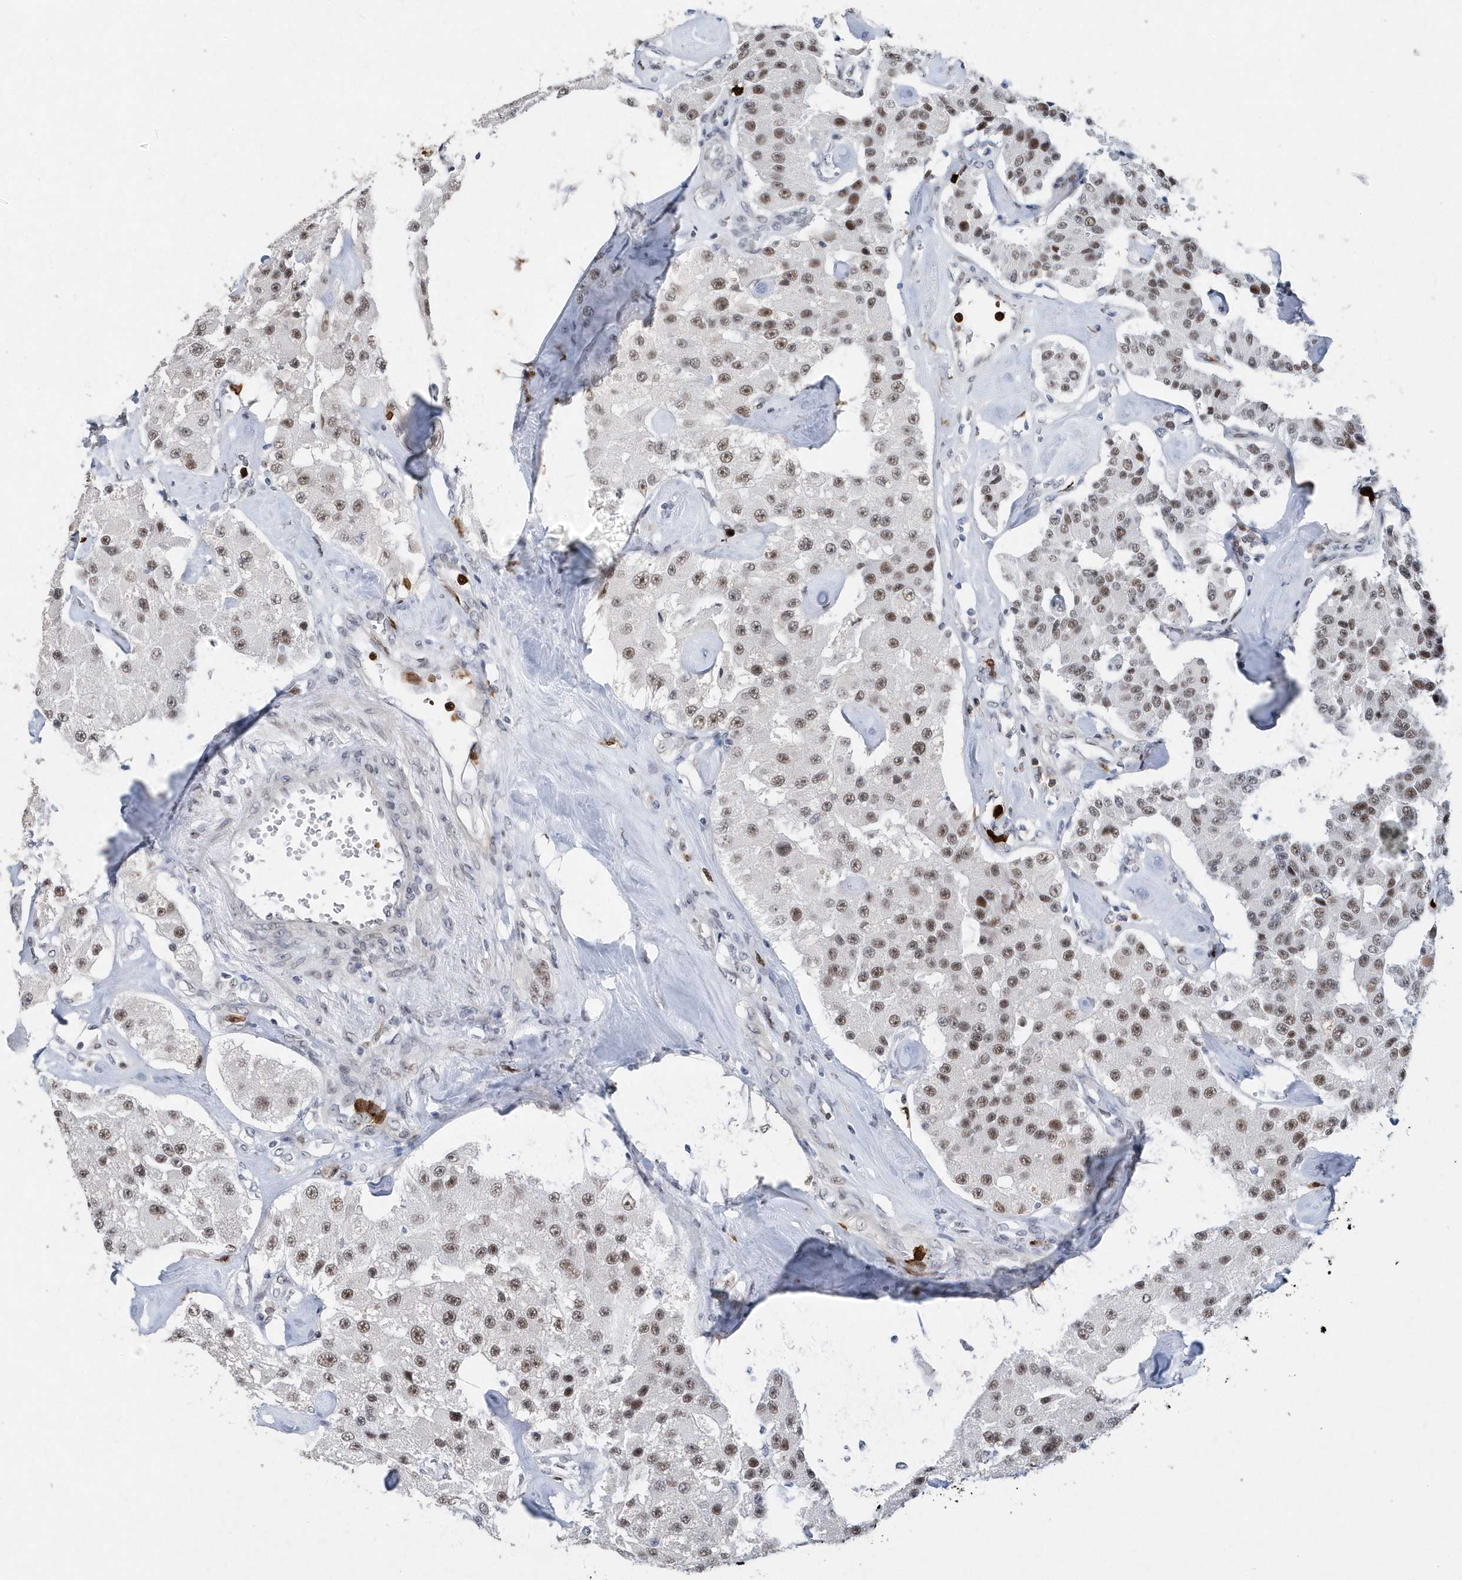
{"staining": {"intensity": "moderate", "quantity": ">75%", "location": "nuclear"}, "tissue": "carcinoid", "cell_type": "Tumor cells", "image_type": "cancer", "snomed": [{"axis": "morphology", "description": "Carcinoid, malignant, NOS"}, {"axis": "topography", "description": "Pancreas"}], "caption": "A brown stain labels moderate nuclear positivity of a protein in carcinoid tumor cells. (DAB IHC with brightfield microscopy, high magnification).", "gene": "RPP30", "patient": {"sex": "male", "age": 41}}